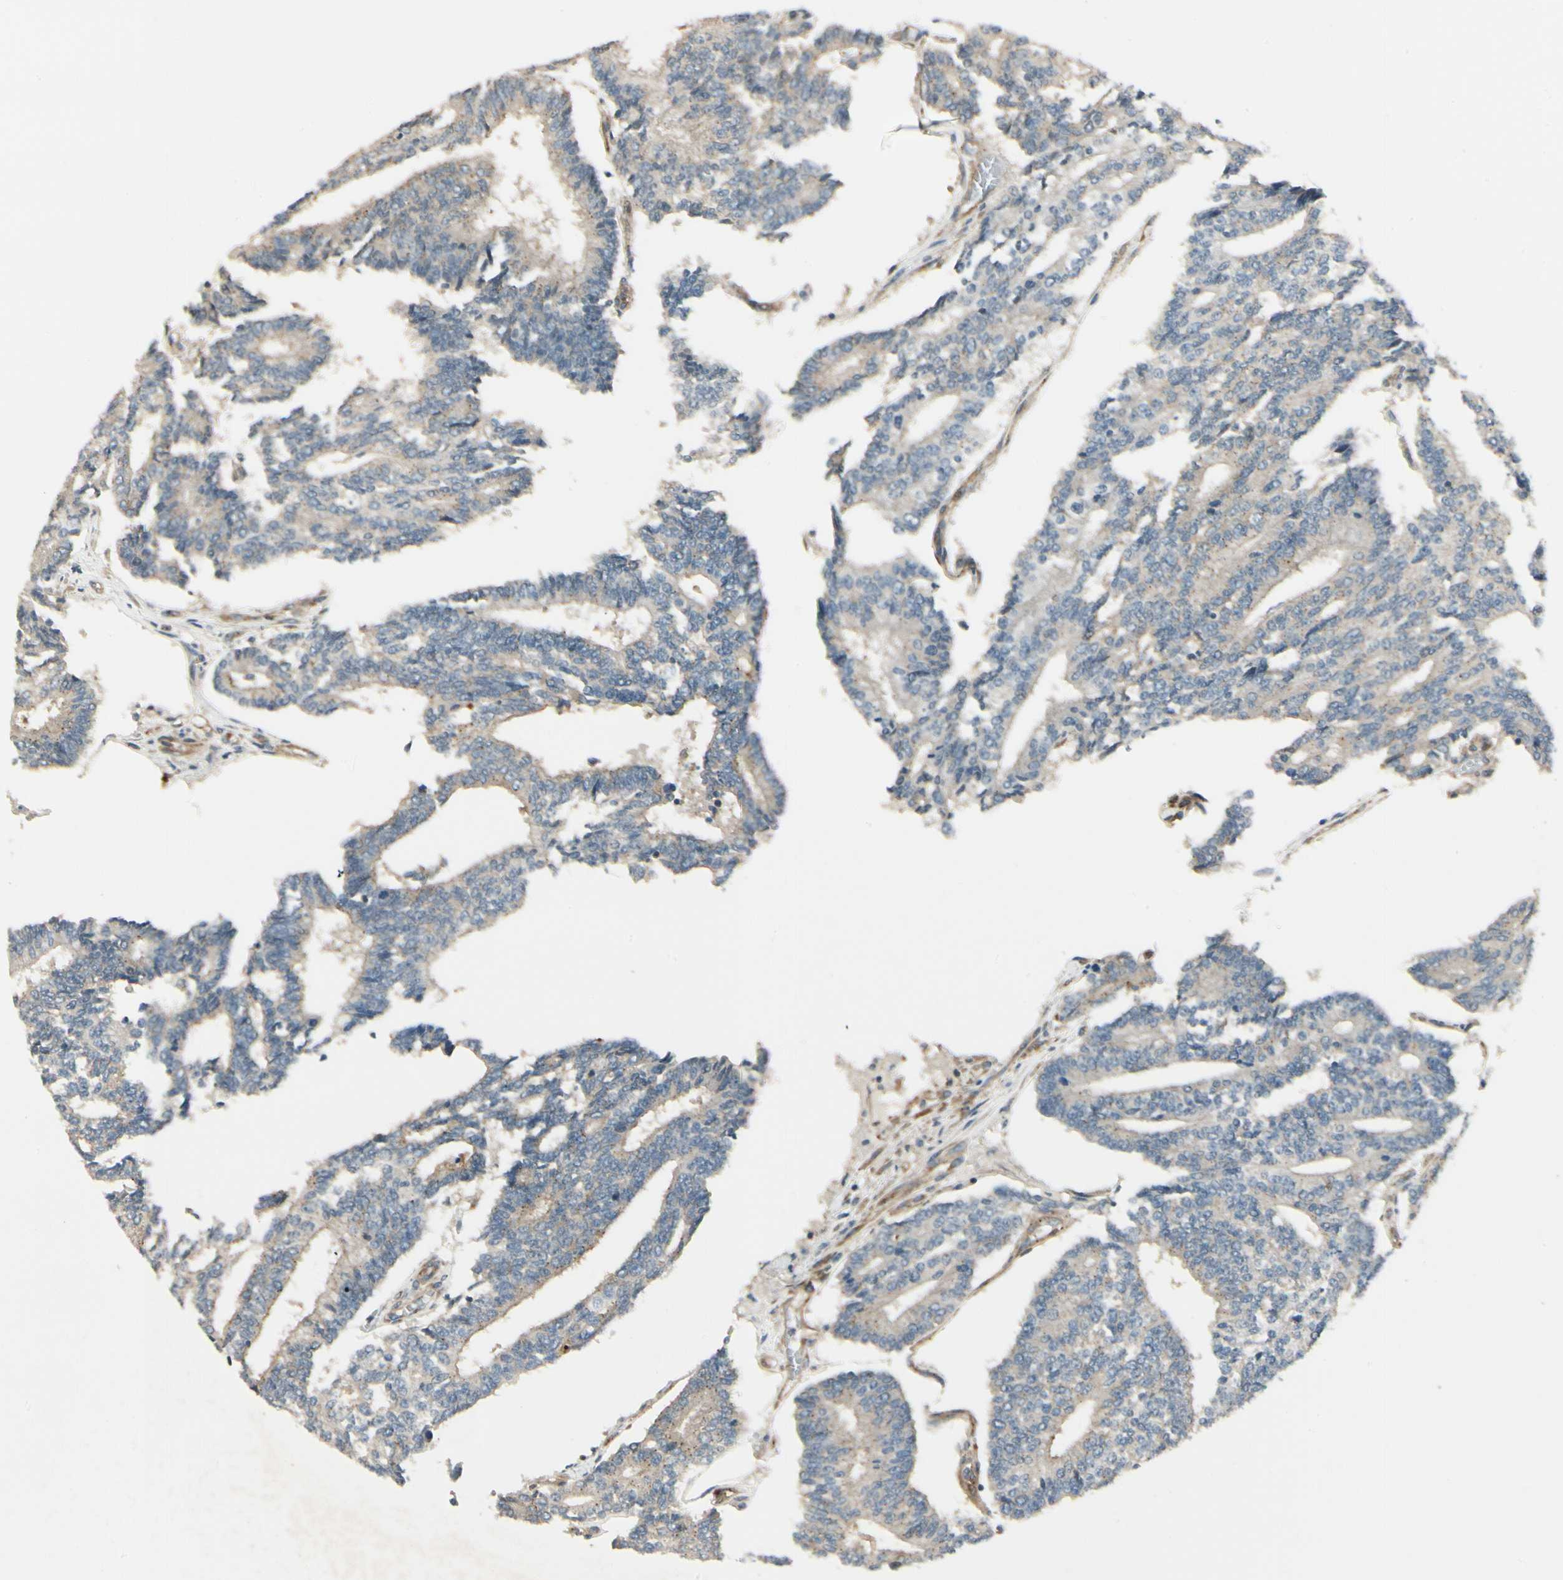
{"staining": {"intensity": "weak", "quantity": ">75%", "location": "cytoplasmic/membranous"}, "tissue": "prostate cancer", "cell_type": "Tumor cells", "image_type": "cancer", "snomed": [{"axis": "morphology", "description": "Adenocarcinoma, High grade"}, {"axis": "topography", "description": "Prostate"}], "caption": "High-magnification brightfield microscopy of prostate cancer stained with DAB (brown) and counterstained with hematoxylin (blue). tumor cells exhibit weak cytoplasmic/membranous expression is appreciated in about>75% of cells.", "gene": "MANSC1", "patient": {"sex": "male", "age": 55}}